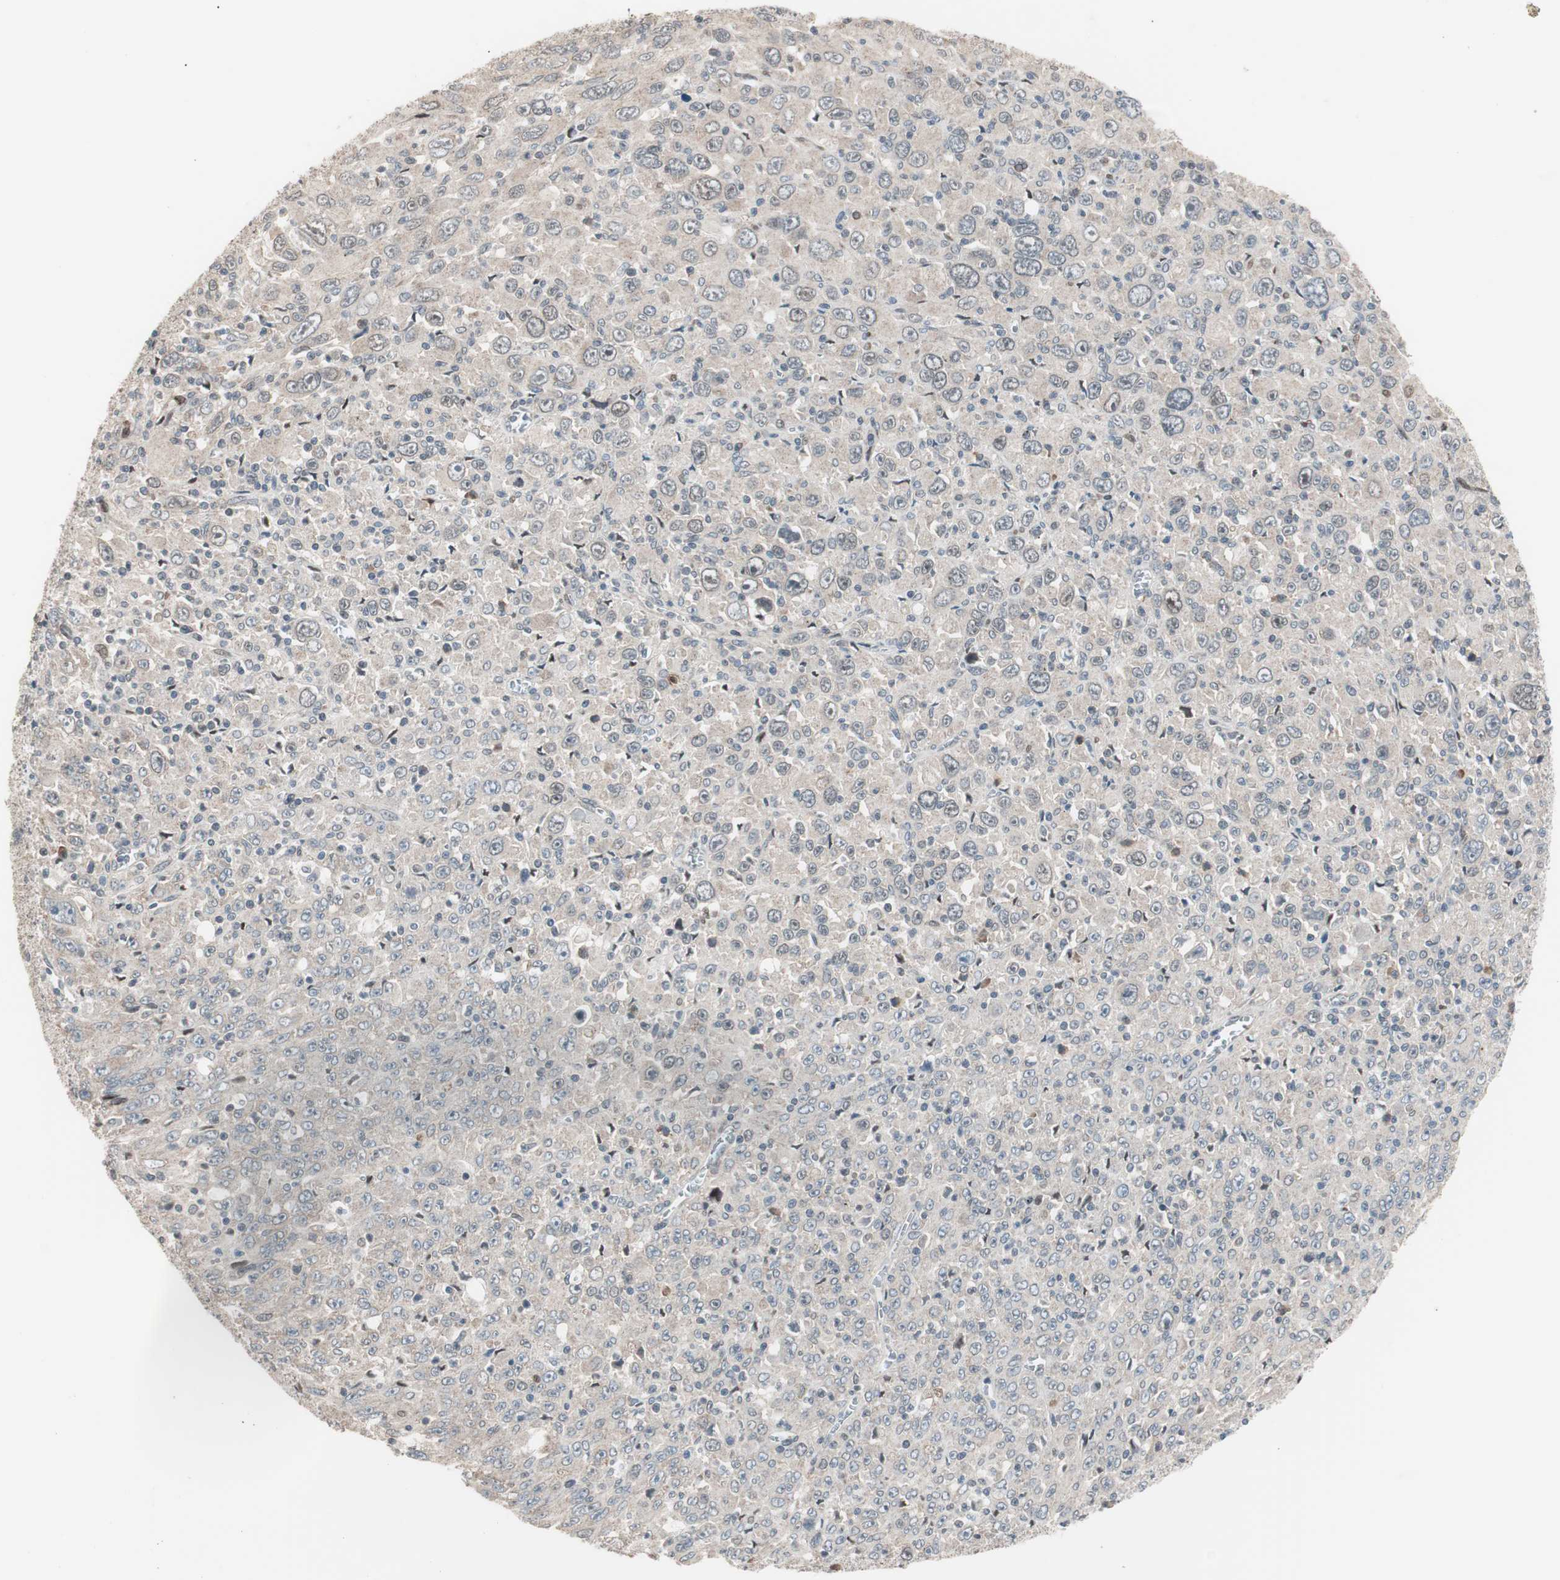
{"staining": {"intensity": "negative", "quantity": "none", "location": "none"}, "tissue": "melanoma", "cell_type": "Tumor cells", "image_type": "cancer", "snomed": [{"axis": "morphology", "description": "Malignant melanoma, Metastatic site"}, {"axis": "topography", "description": "Skin"}], "caption": "Immunohistochemistry histopathology image of human malignant melanoma (metastatic site) stained for a protein (brown), which shows no staining in tumor cells.", "gene": "POLH", "patient": {"sex": "female", "age": 56}}